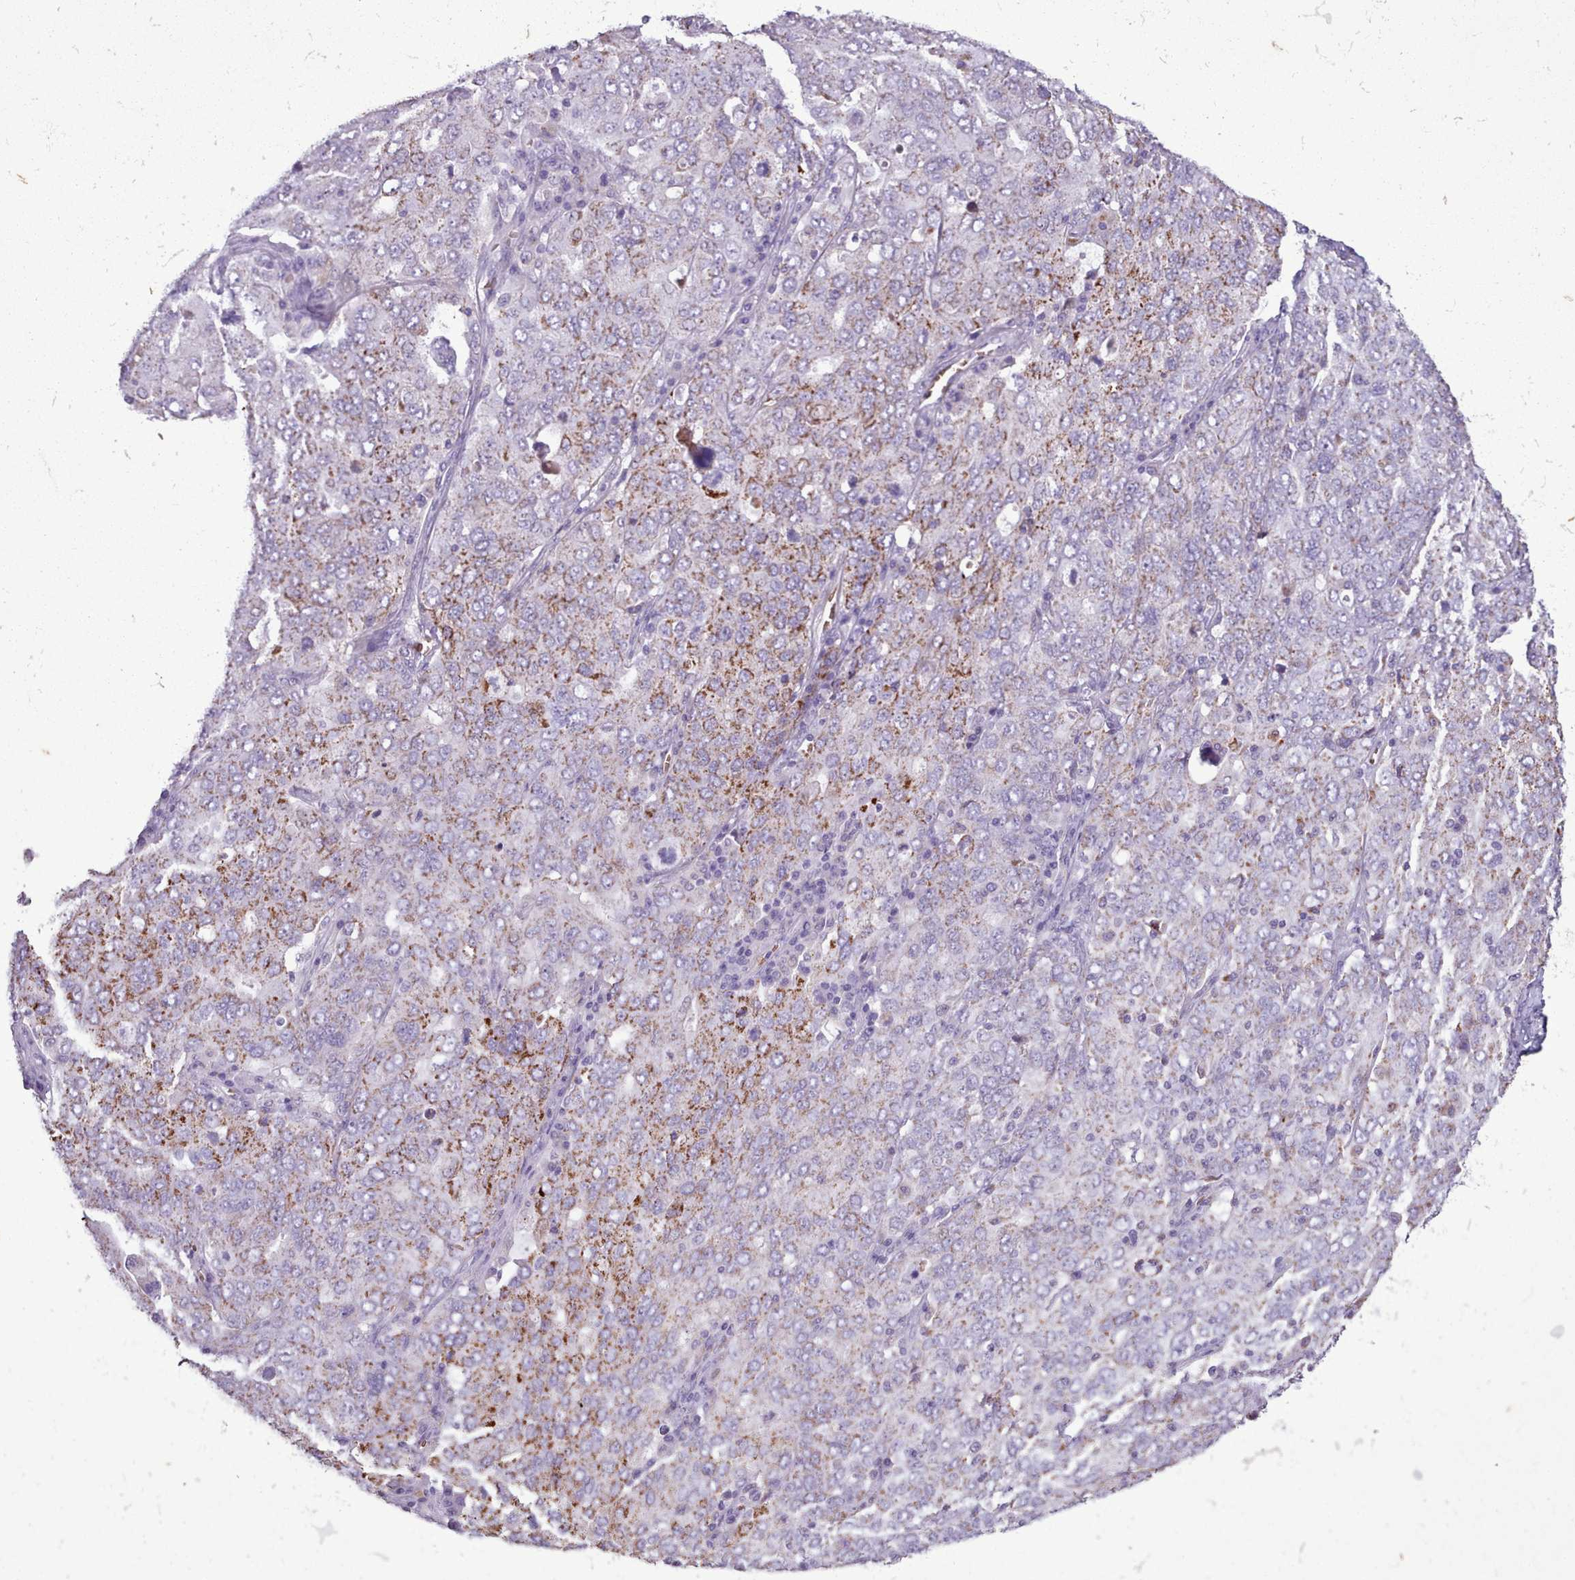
{"staining": {"intensity": "strong", "quantity": "<25%", "location": "cytoplasmic/membranous"}, "tissue": "ovarian cancer", "cell_type": "Tumor cells", "image_type": "cancer", "snomed": [{"axis": "morphology", "description": "Carcinoma, endometroid"}, {"axis": "topography", "description": "Ovary"}], "caption": "This is a micrograph of immunohistochemistry staining of endometroid carcinoma (ovarian), which shows strong expression in the cytoplasmic/membranous of tumor cells.", "gene": "AK4", "patient": {"sex": "female", "age": 62}}